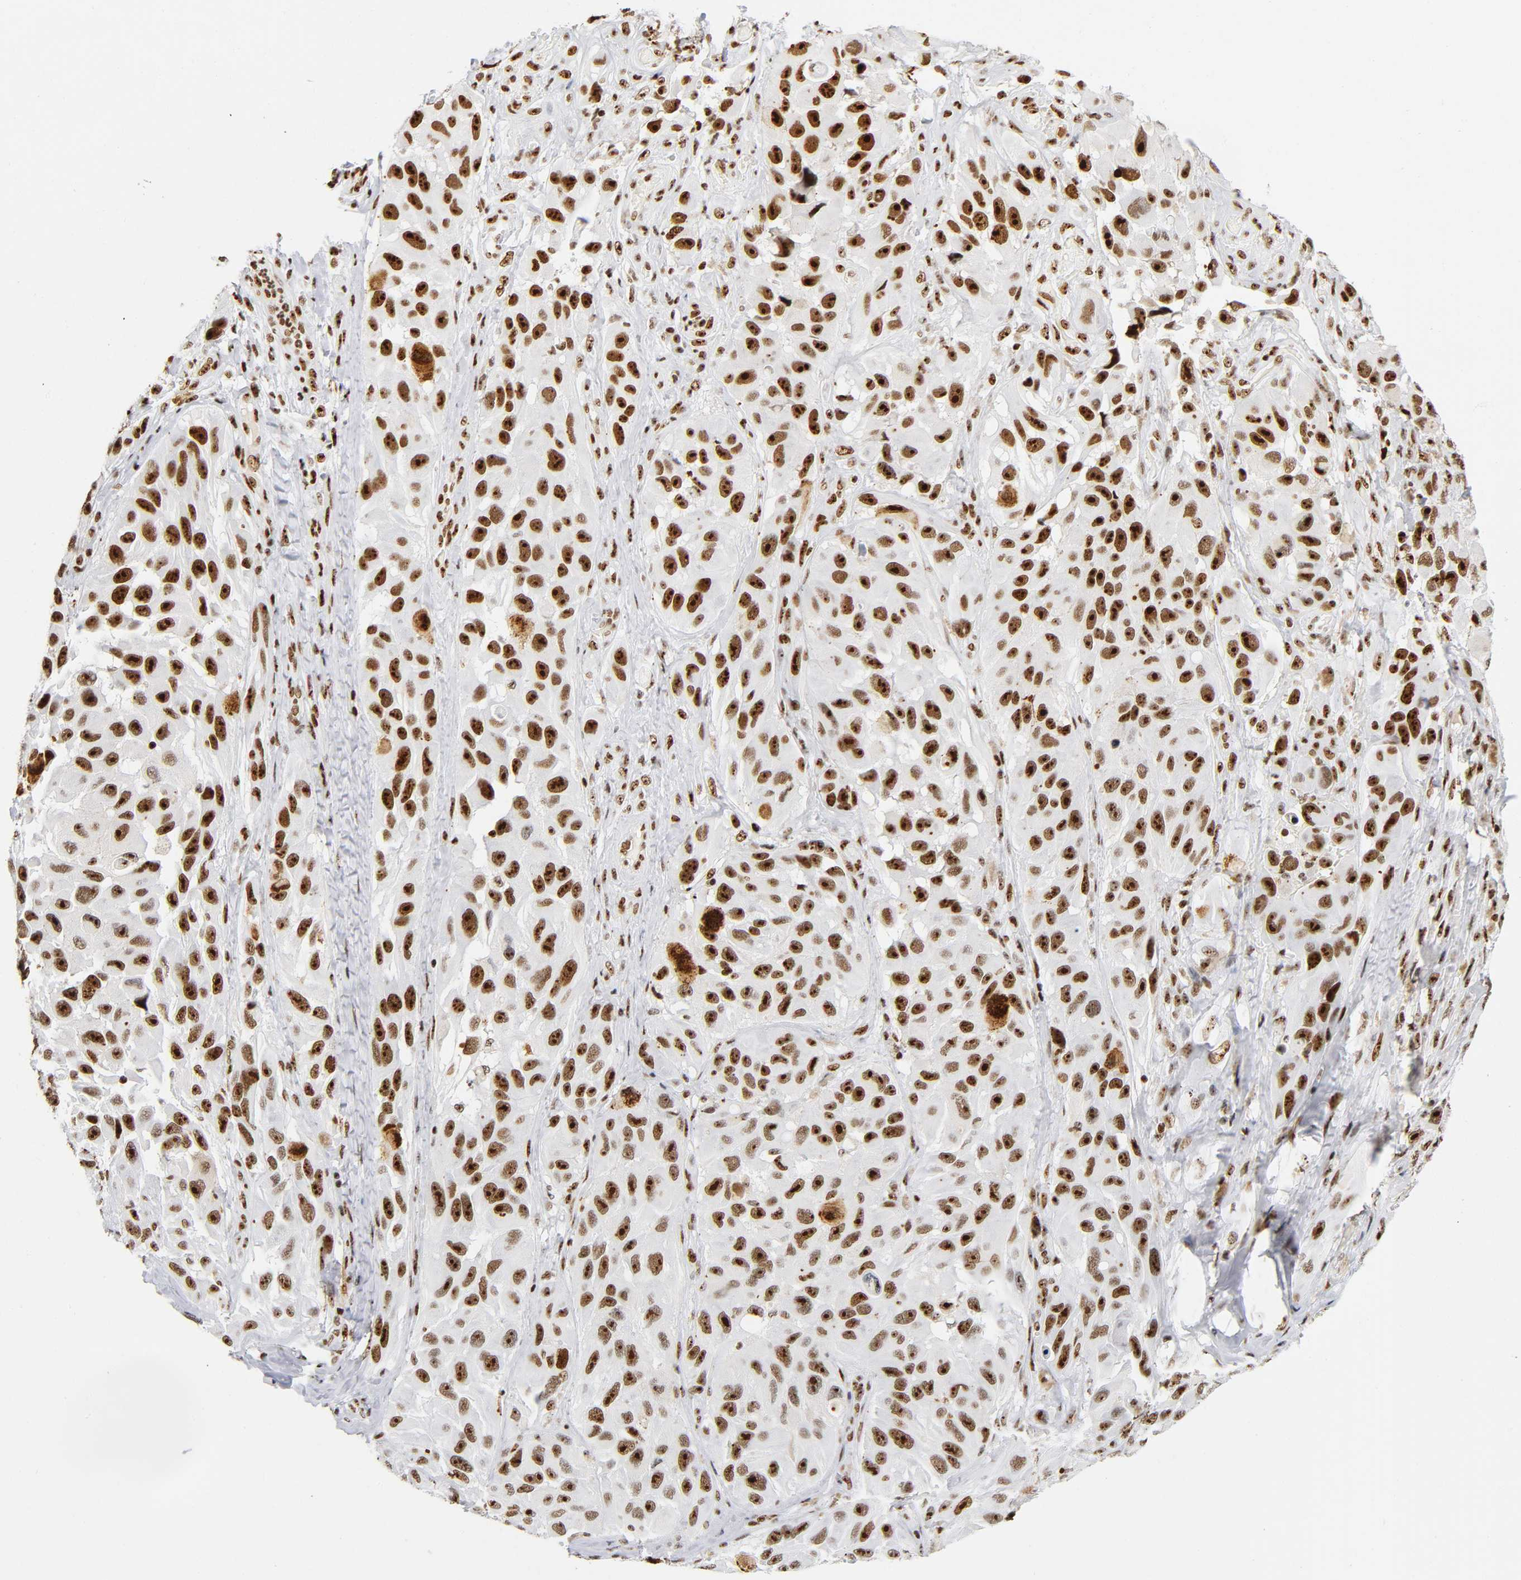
{"staining": {"intensity": "strong", "quantity": ">75%", "location": "nuclear"}, "tissue": "melanoma", "cell_type": "Tumor cells", "image_type": "cancer", "snomed": [{"axis": "morphology", "description": "Malignant melanoma, NOS"}, {"axis": "topography", "description": "Skin"}], "caption": "Immunohistochemical staining of malignant melanoma reveals high levels of strong nuclear staining in approximately >75% of tumor cells. The protein is shown in brown color, while the nuclei are stained blue.", "gene": "UBTF", "patient": {"sex": "female", "age": 73}}